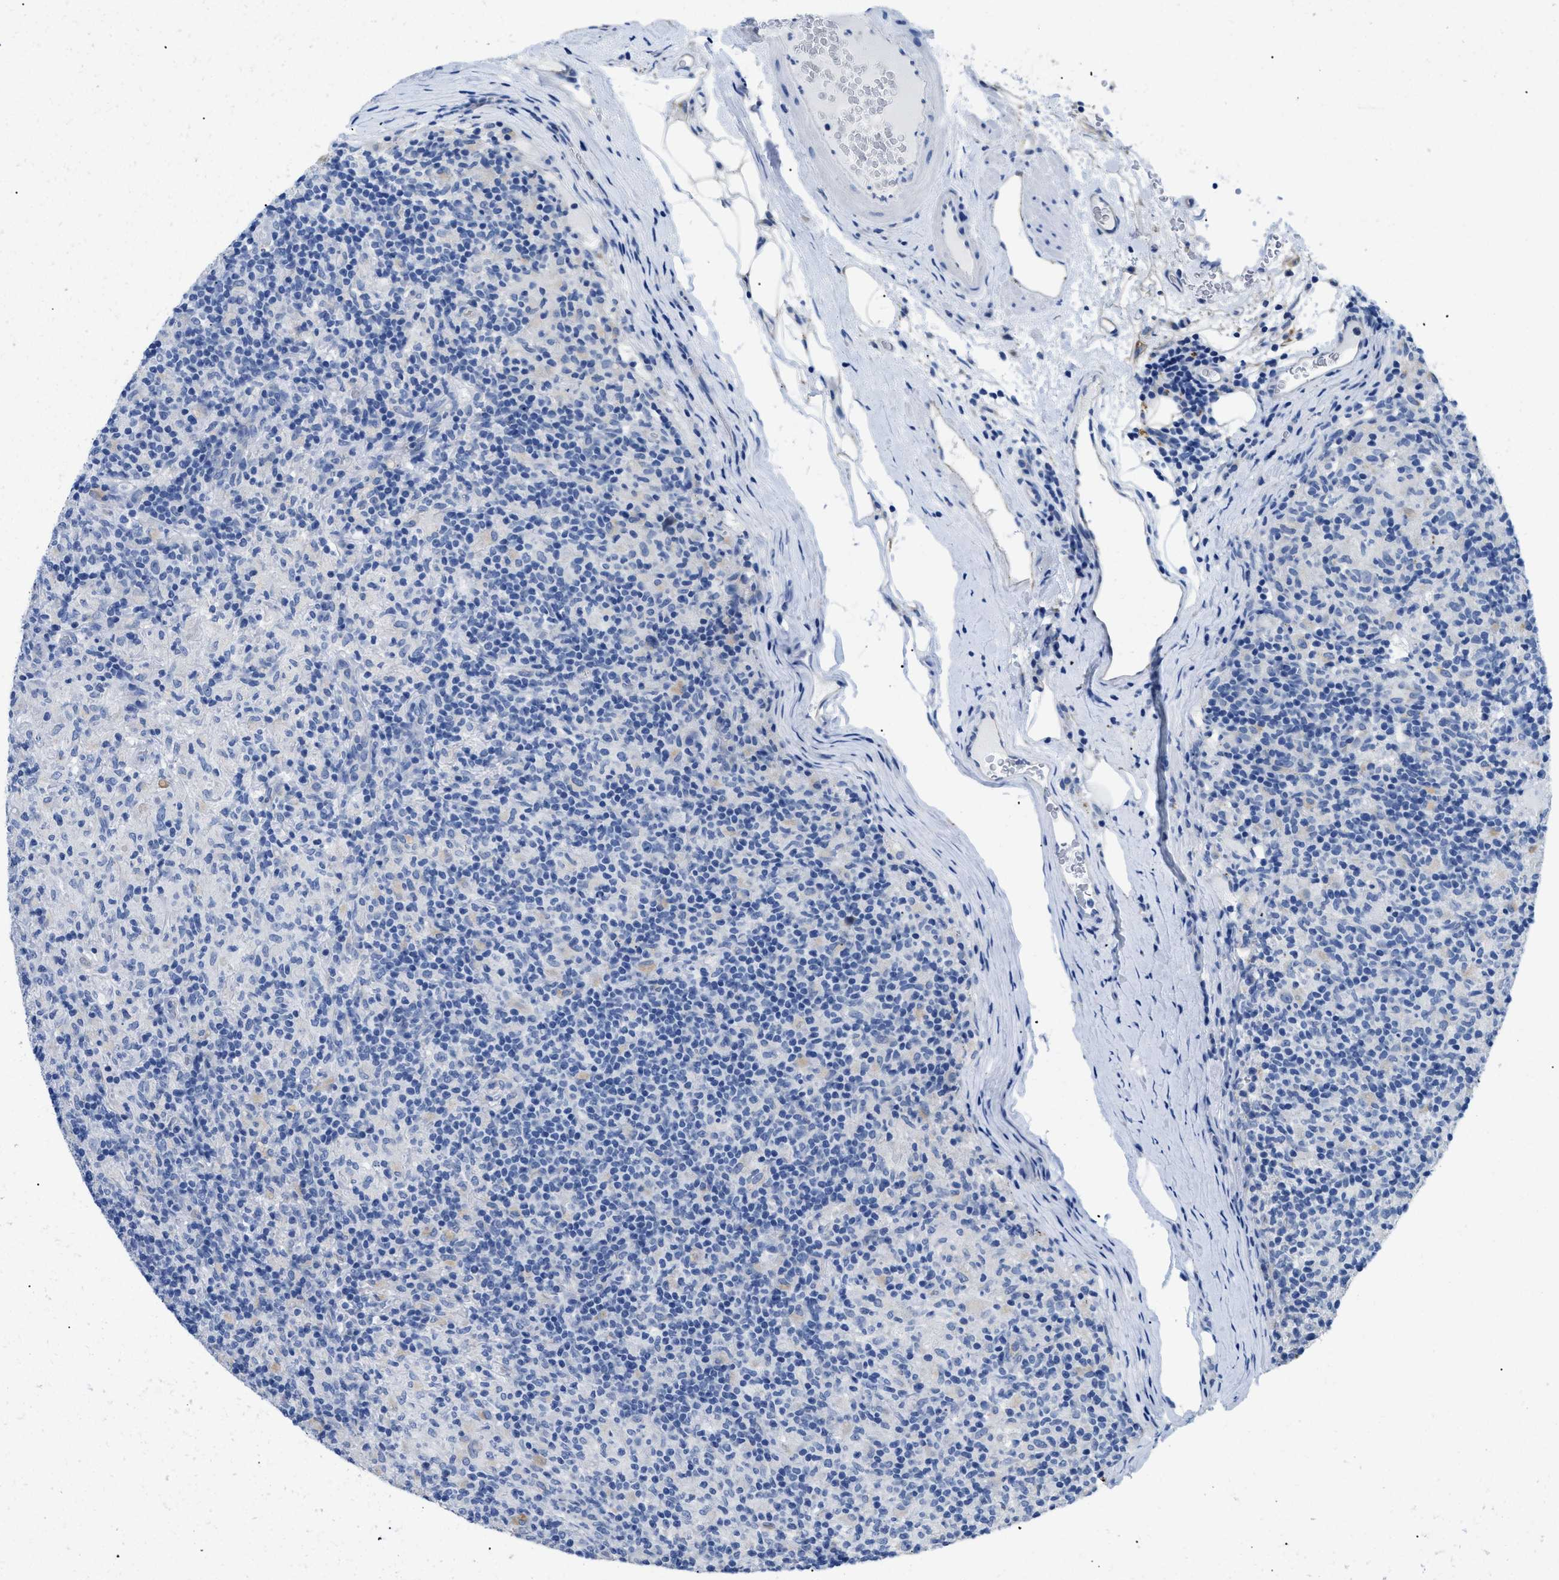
{"staining": {"intensity": "negative", "quantity": "none", "location": "none"}, "tissue": "lymphoma", "cell_type": "Tumor cells", "image_type": "cancer", "snomed": [{"axis": "morphology", "description": "Hodgkin's disease, NOS"}, {"axis": "topography", "description": "Lymph node"}], "caption": "Lymphoma stained for a protein using IHC reveals no staining tumor cells.", "gene": "APOBEC2", "patient": {"sex": "male", "age": 70}}